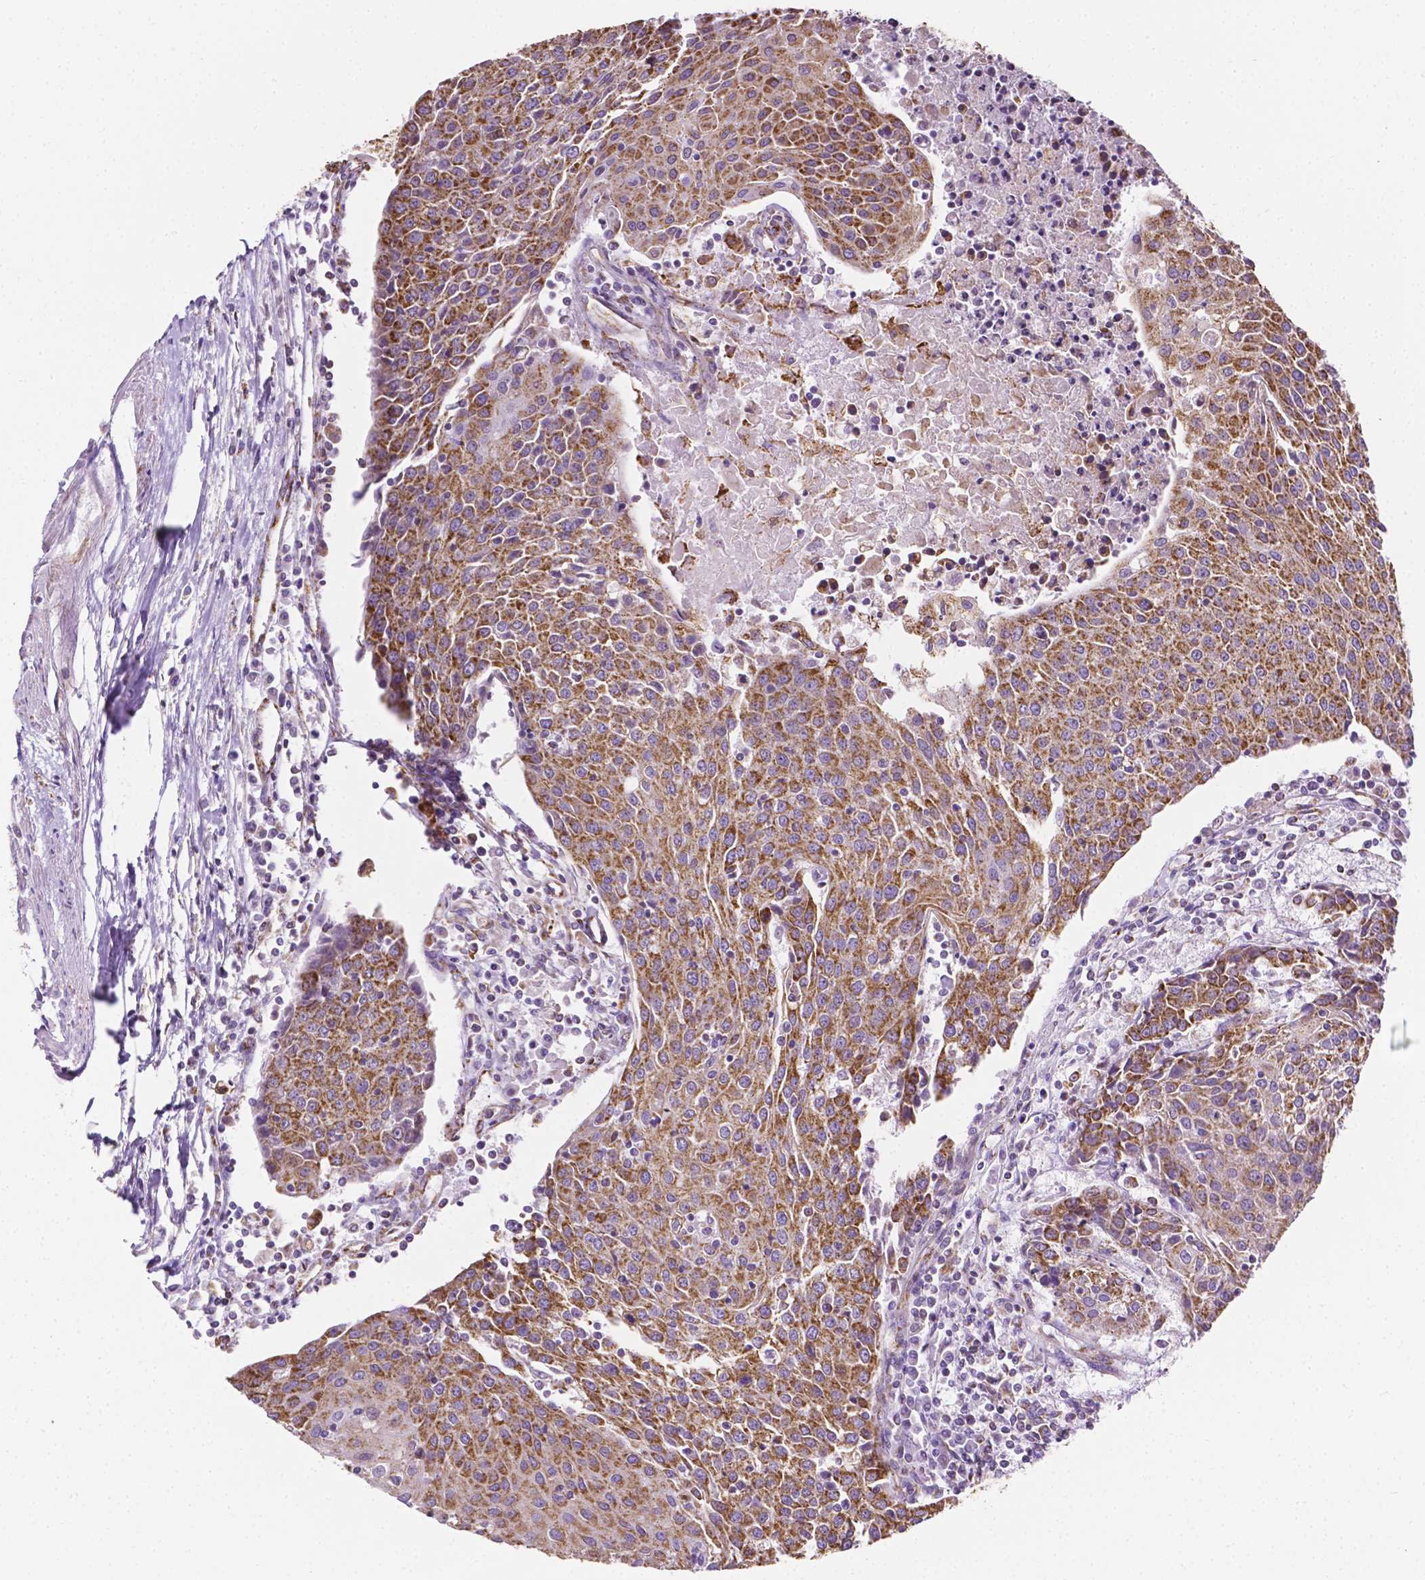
{"staining": {"intensity": "moderate", "quantity": ">75%", "location": "cytoplasmic/membranous"}, "tissue": "urothelial cancer", "cell_type": "Tumor cells", "image_type": "cancer", "snomed": [{"axis": "morphology", "description": "Urothelial carcinoma, High grade"}, {"axis": "topography", "description": "Urinary bladder"}], "caption": "Protein positivity by IHC displays moderate cytoplasmic/membranous expression in about >75% of tumor cells in urothelial cancer.", "gene": "RMDN3", "patient": {"sex": "female", "age": 85}}